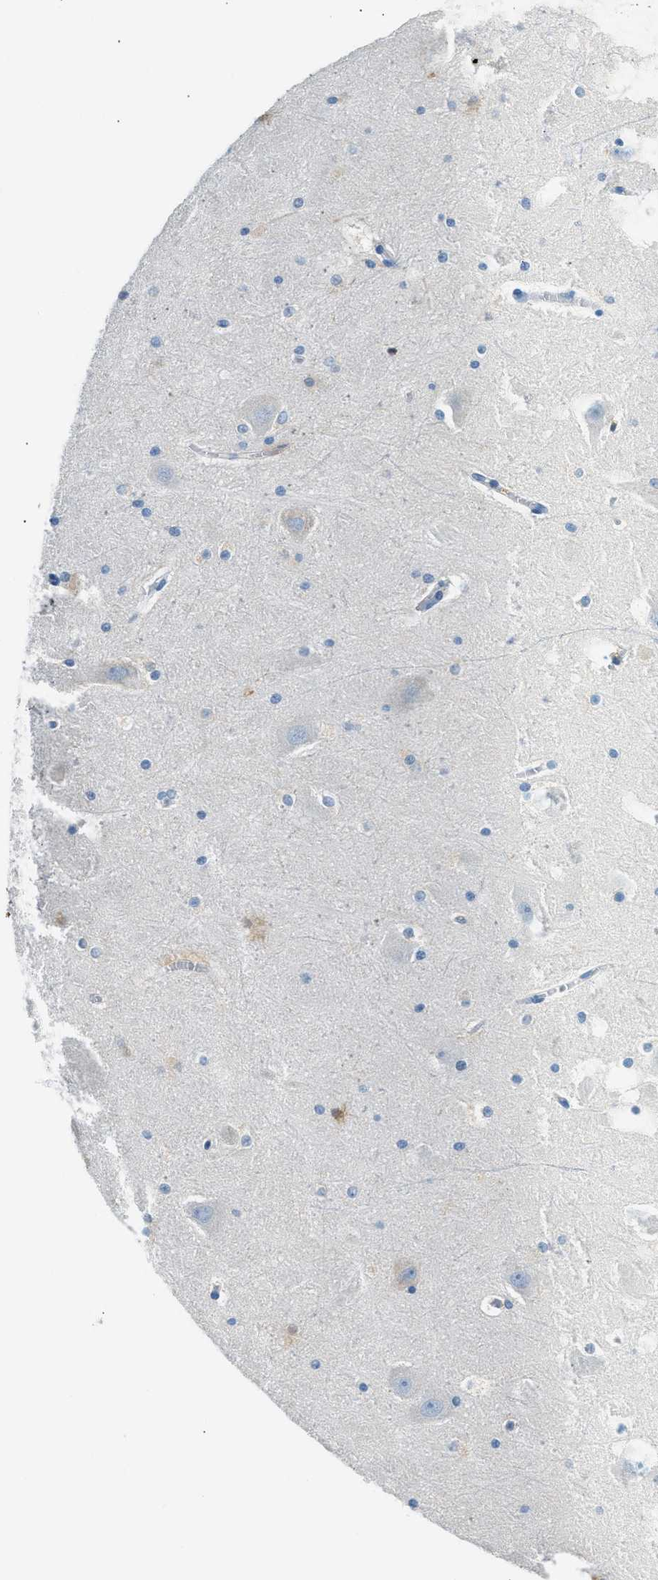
{"staining": {"intensity": "negative", "quantity": "none", "location": "none"}, "tissue": "hippocampus", "cell_type": "Glial cells", "image_type": "normal", "snomed": [{"axis": "morphology", "description": "Normal tissue, NOS"}, {"axis": "topography", "description": "Hippocampus"}], "caption": "High power microscopy image of an IHC image of unremarkable hippocampus, revealing no significant expression in glial cells.", "gene": "CLDN18", "patient": {"sex": "male", "age": 45}}